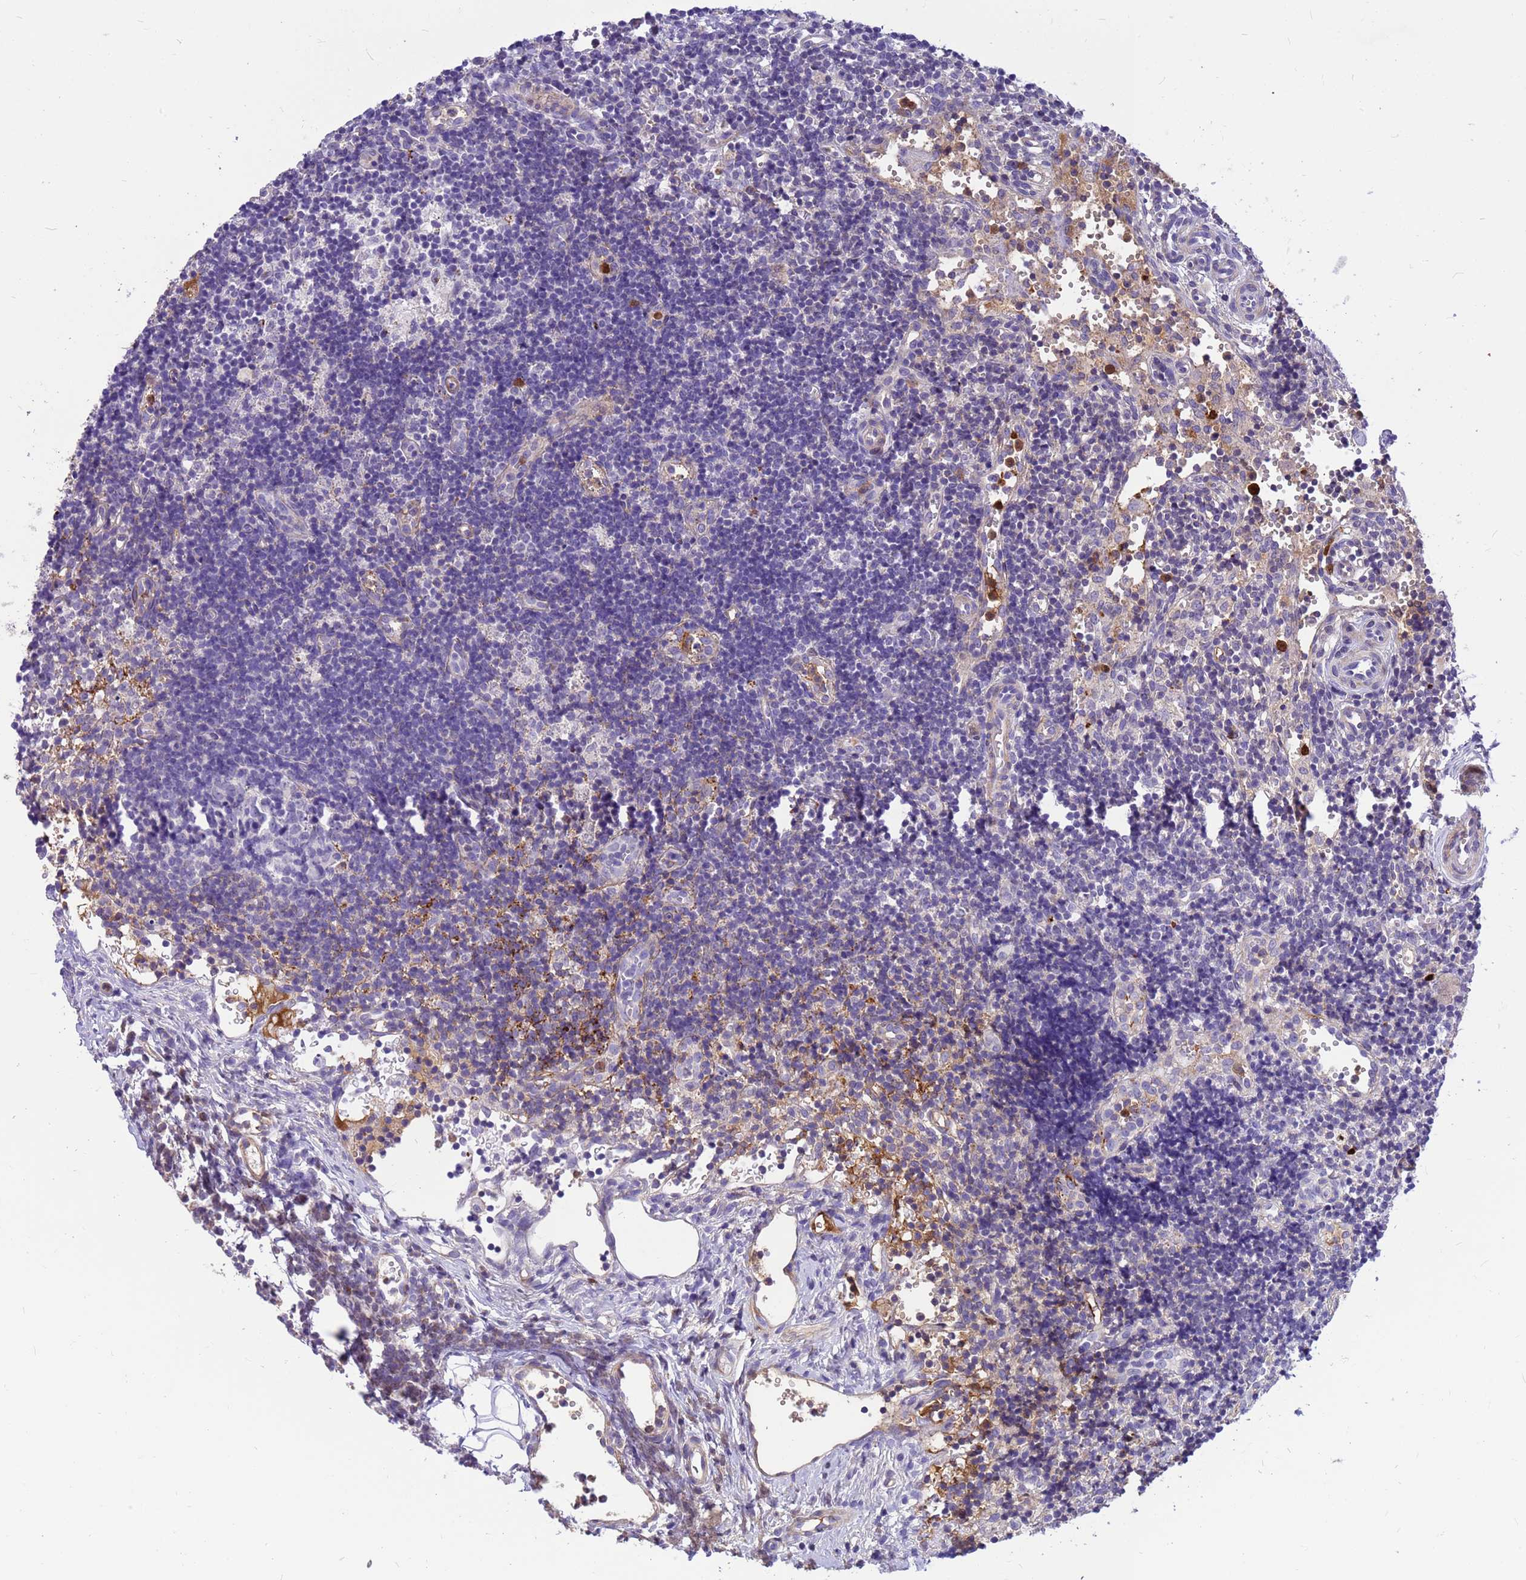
{"staining": {"intensity": "negative", "quantity": "none", "location": "none"}, "tissue": "lymph node", "cell_type": "Germinal center cells", "image_type": "normal", "snomed": [{"axis": "morphology", "description": "Normal tissue, NOS"}, {"axis": "topography", "description": "Lymph node"}], "caption": "An IHC micrograph of benign lymph node is shown. There is no staining in germinal center cells of lymph node. (DAB immunohistochemistry with hematoxylin counter stain).", "gene": "ORM1", "patient": {"sex": "female", "age": 37}}